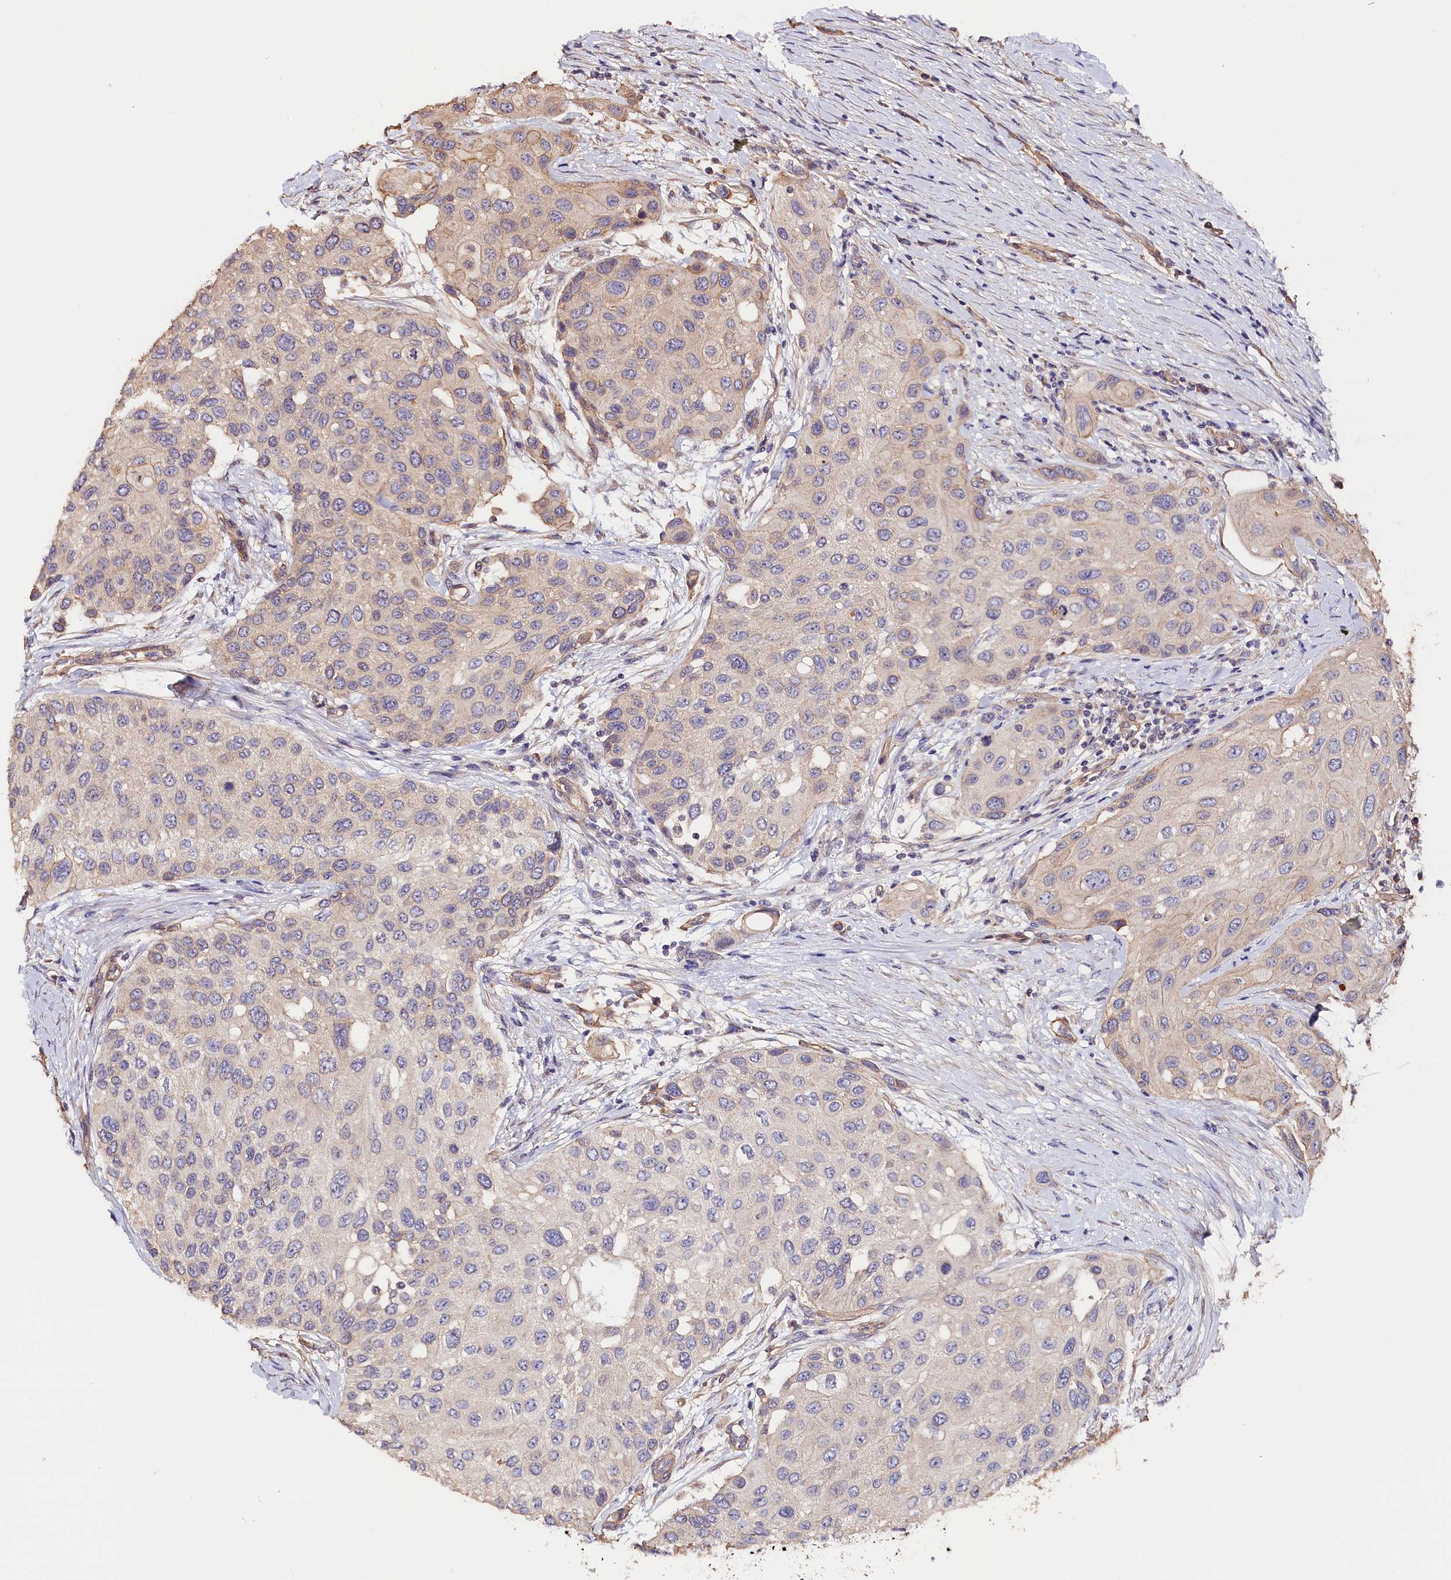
{"staining": {"intensity": "weak", "quantity": "<25%", "location": "cytoplasmic/membranous"}, "tissue": "urothelial cancer", "cell_type": "Tumor cells", "image_type": "cancer", "snomed": [{"axis": "morphology", "description": "Normal tissue, NOS"}, {"axis": "morphology", "description": "Urothelial carcinoma, High grade"}, {"axis": "topography", "description": "Vascular tissue"}, {"axis": "topography", "description": "Urinary bladder"}], "caption": "Immunohistochemistry of high-grade urothelial carcinoma exhibits no expression in tumor cells.", "gene": "KATNB1", "patient": {"sex": "female", "age": 56}}